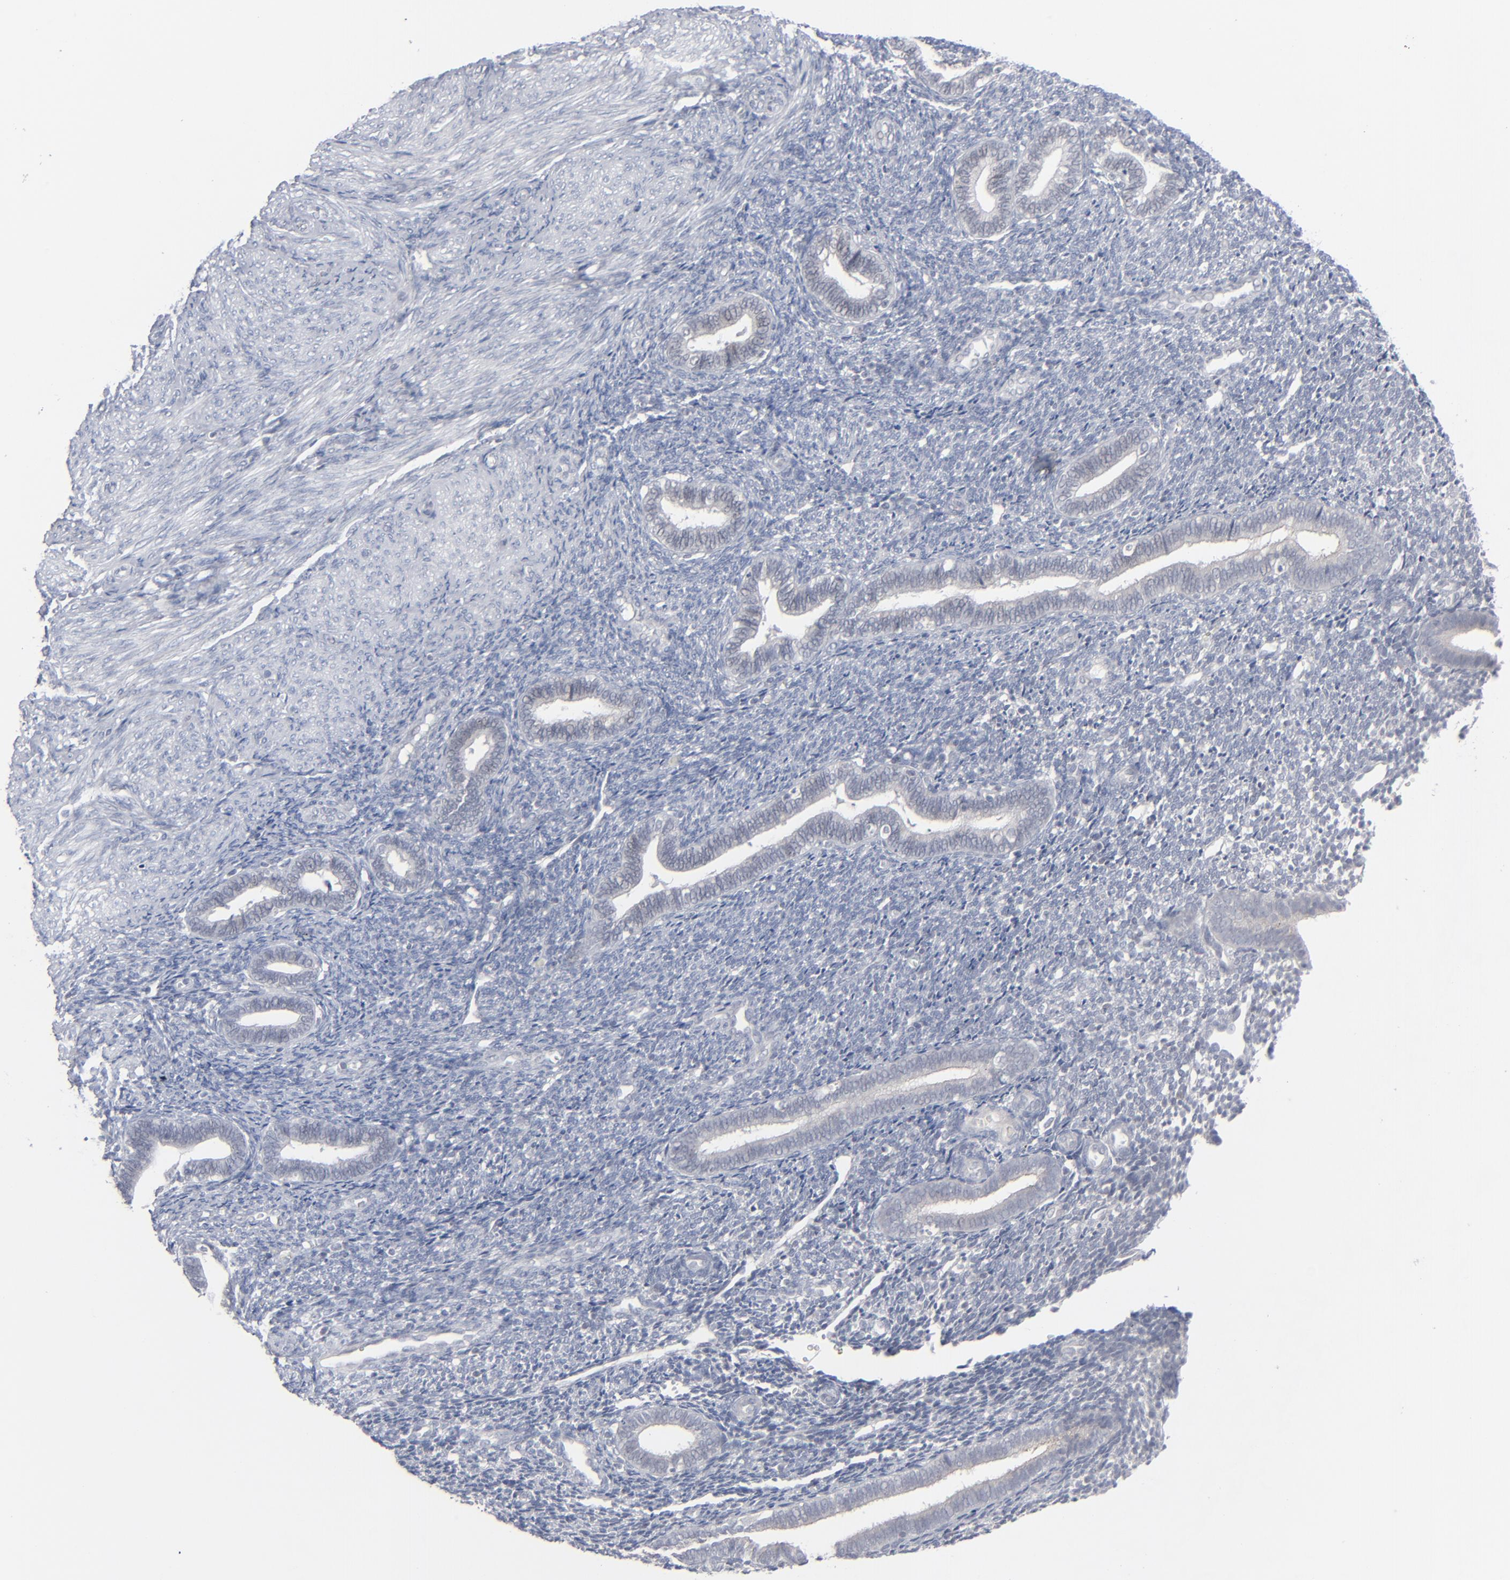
{"staining": {"intensity": "negative", "quantity": "none", "location": "none"}, "tissue": "endometrium", "cell_type": "Cells in endometrial stroma", "image_type": "normal", "snomed": [{"axis": "morphology", "description": "Normal tissue, NOS"}, {"axis": "topography", "description": "Endometrium"}], "caption": "High power microscopy photomicrograph of an IHC histopathology image of benign endometrium, revealing no significant expression in cells in endometrial stroma.", "gene": "POF1B", "patient": {"sex": "female", "age": 27}}